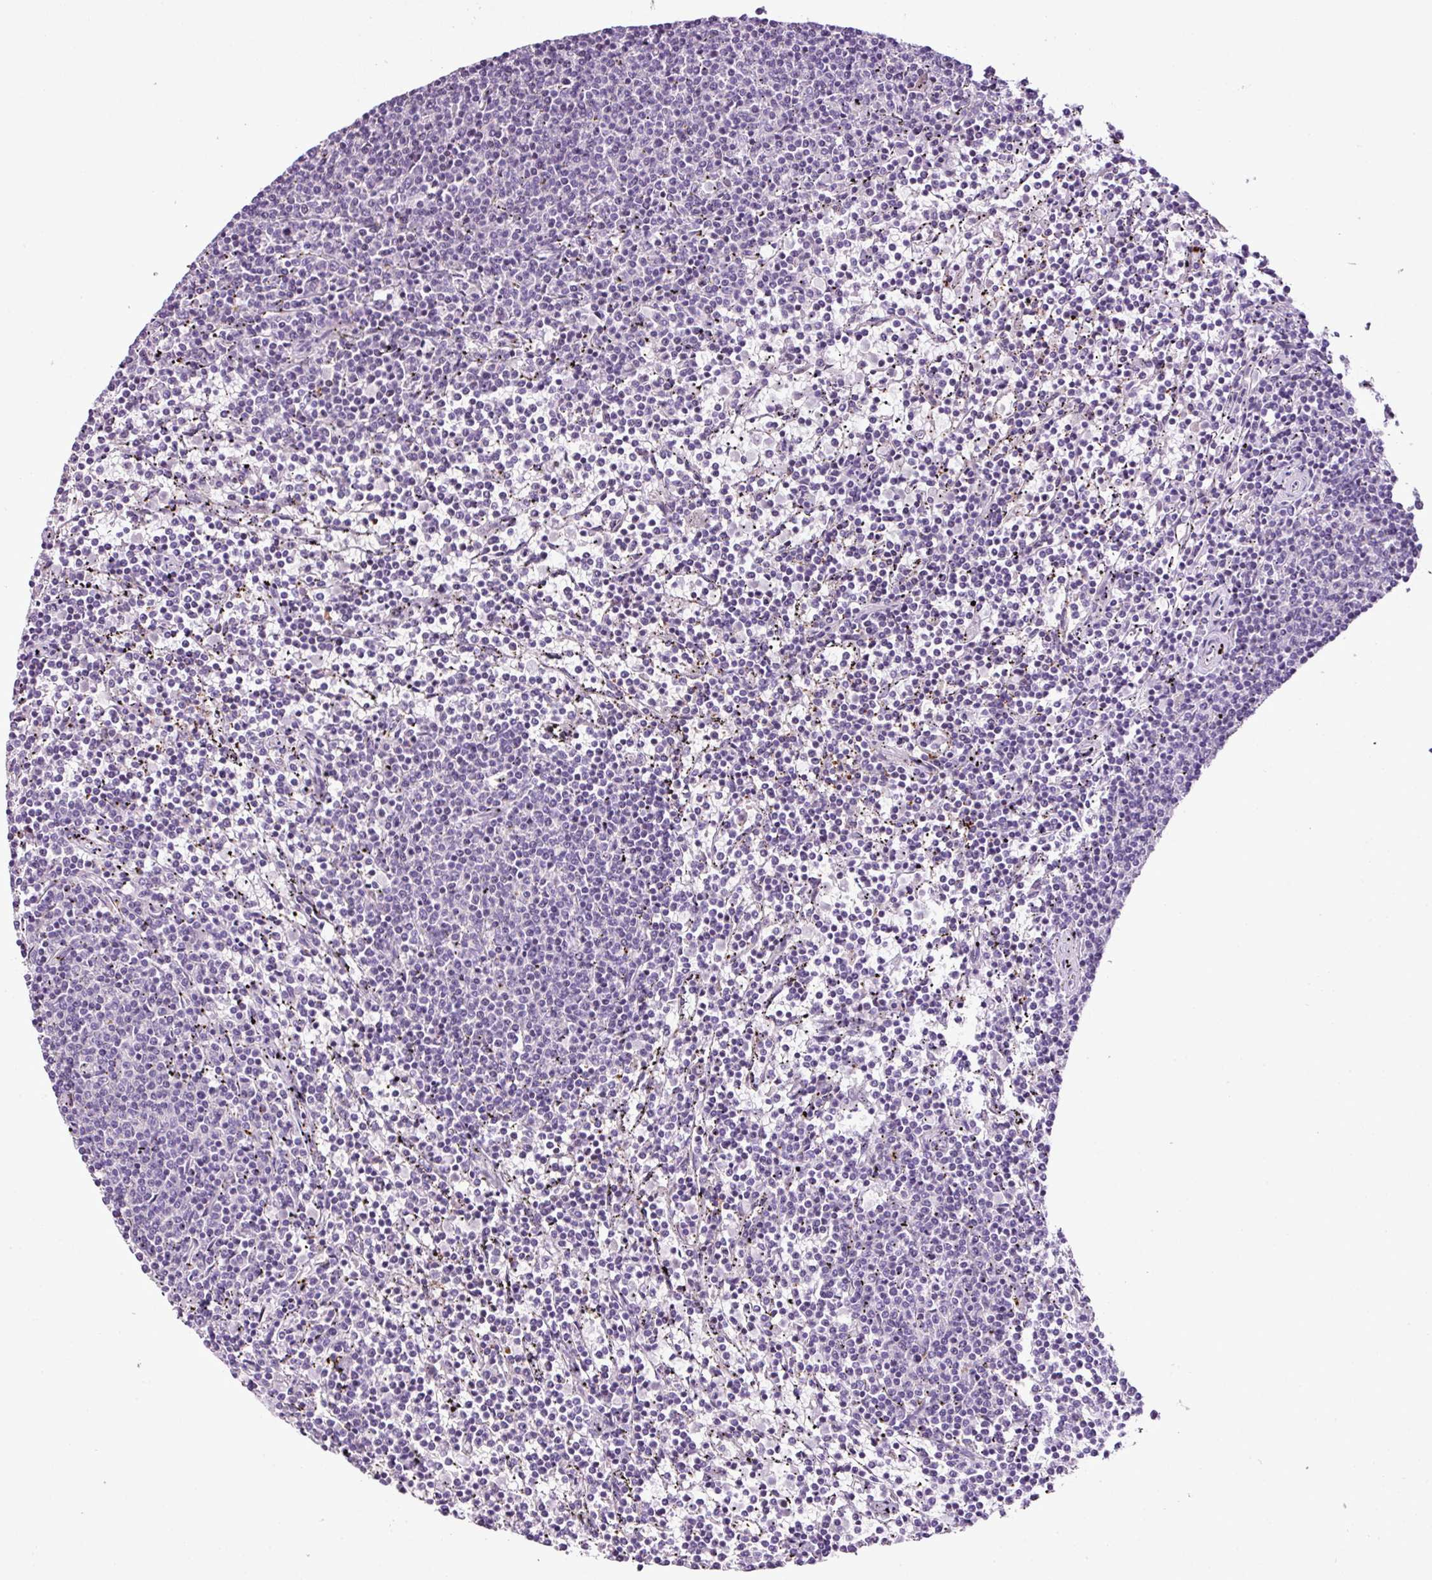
{"staining": {"intensity": "negative", "quantity": "none", "location": "none"}, "tissue": "lymphoma", "cell_type": "Tumor cells", "image_type": "cancer", "snomed": [{"axis": "morphology", "description": "Malignant lymphoma, non-Hodgkin's type, Low grade"}, {"axis": "topography", "description": "Spleen"}], "caption": "This histopathology image is of low-grade malignant lymphoma, non-Hodgkin's type stained with immunohistochemistry to label a protein in brown with the nuclei are counter-stained blue. There is no expression in tumor cells.", "gene": "DNAJB13", "patient": {"sex": "female", "age": 50}}